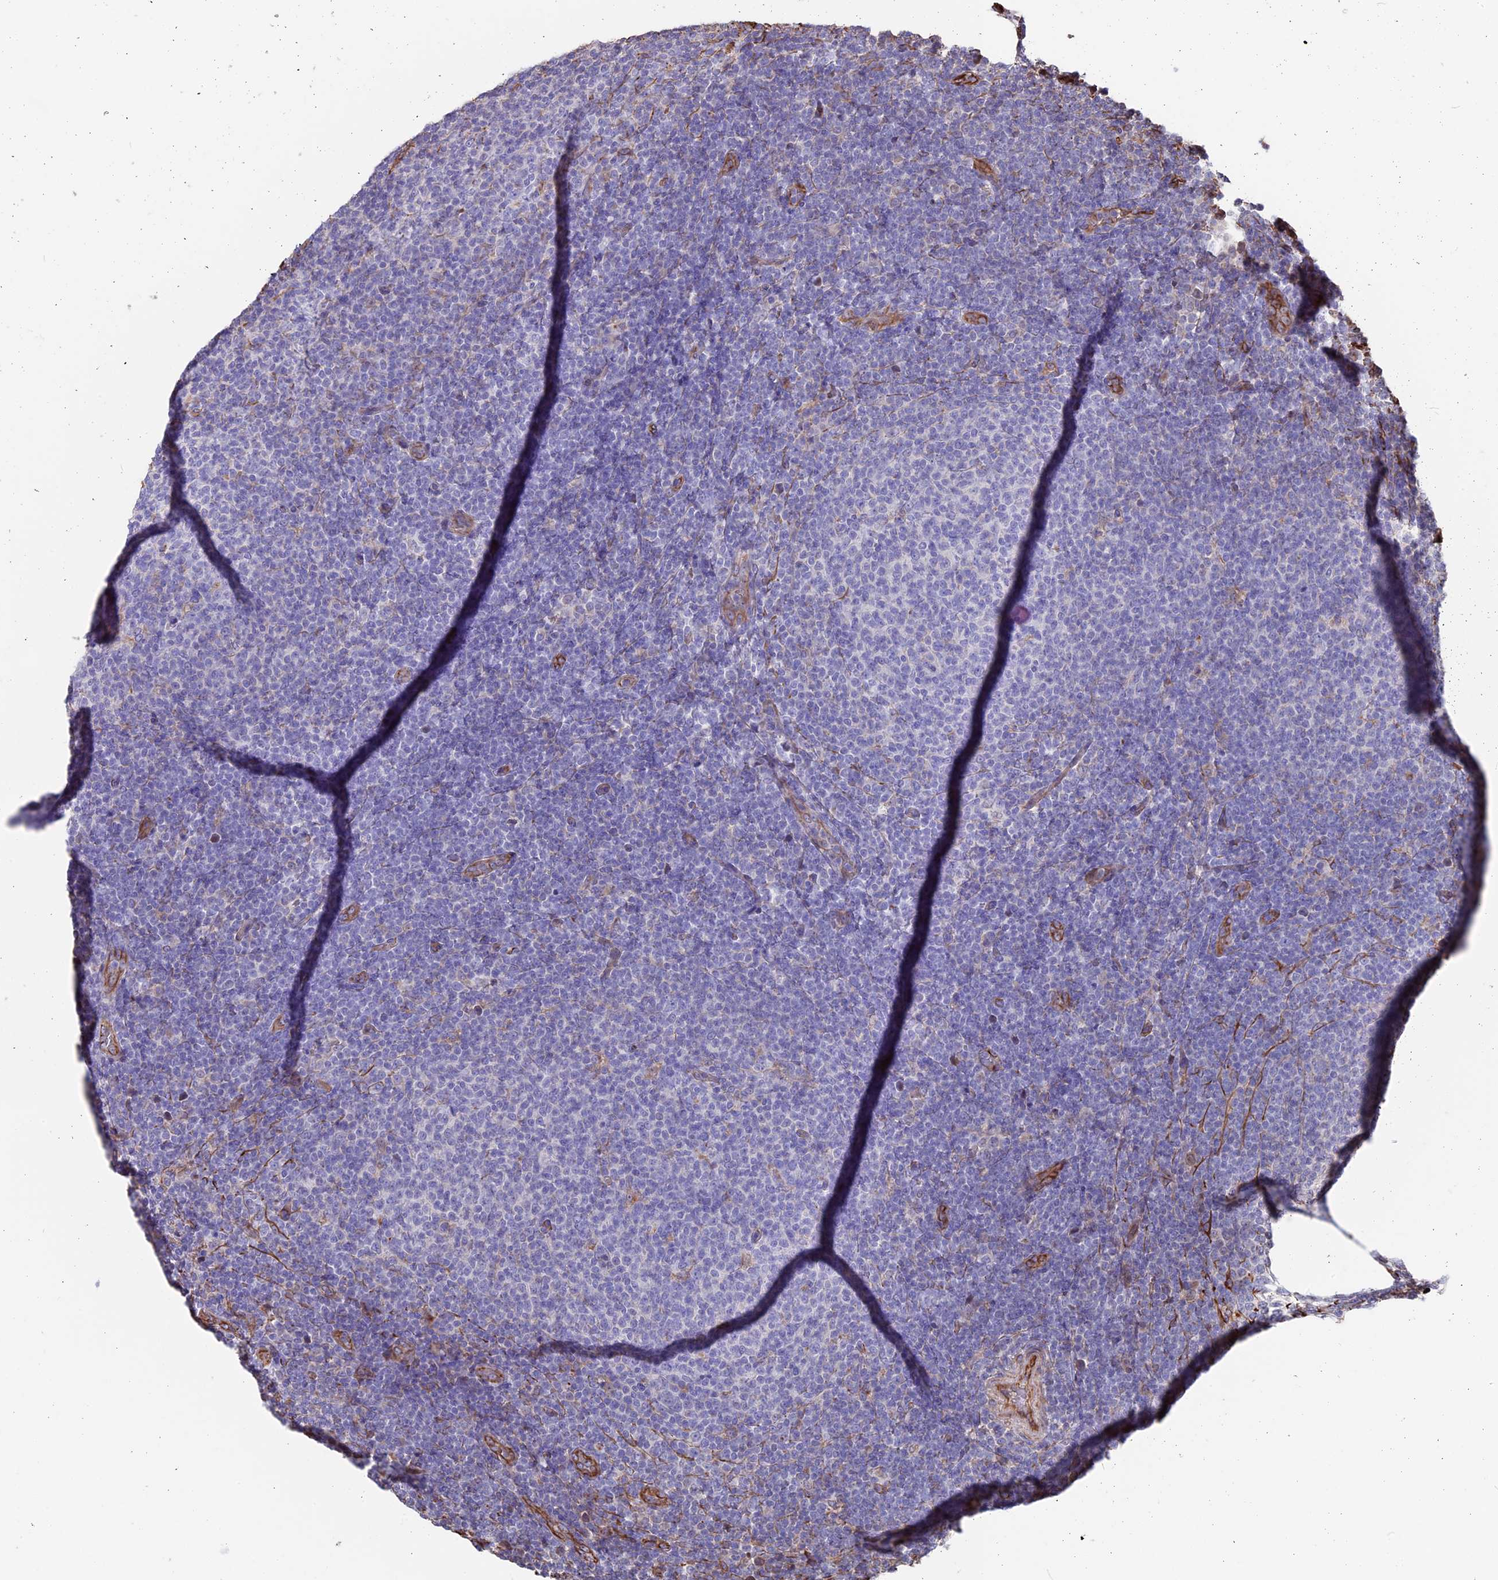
{"staining": {"intensity": "negative", "quantity": "none", "location": "none"}, "tissue": "lymphoma", "cell_type": "Tumor cells", "image_type": "cancer", "snomed": [{"axis": "morphology", "description": "Malignant lymphoma, non-Hodgkin's type, Low grade"}, {"axis": "topography", "description": "Lymph node"}], "caption": "An immunohistochemistry photomicrograph of low-grade malignant lymphoma, non-Hodgkin's type is shown. There is no staining in tumor cells of low-grade malignant lymphoma, non-Hodgkin's type.", "gene": "SEH1L", "patient": {"sex": "male", "age": 66}}